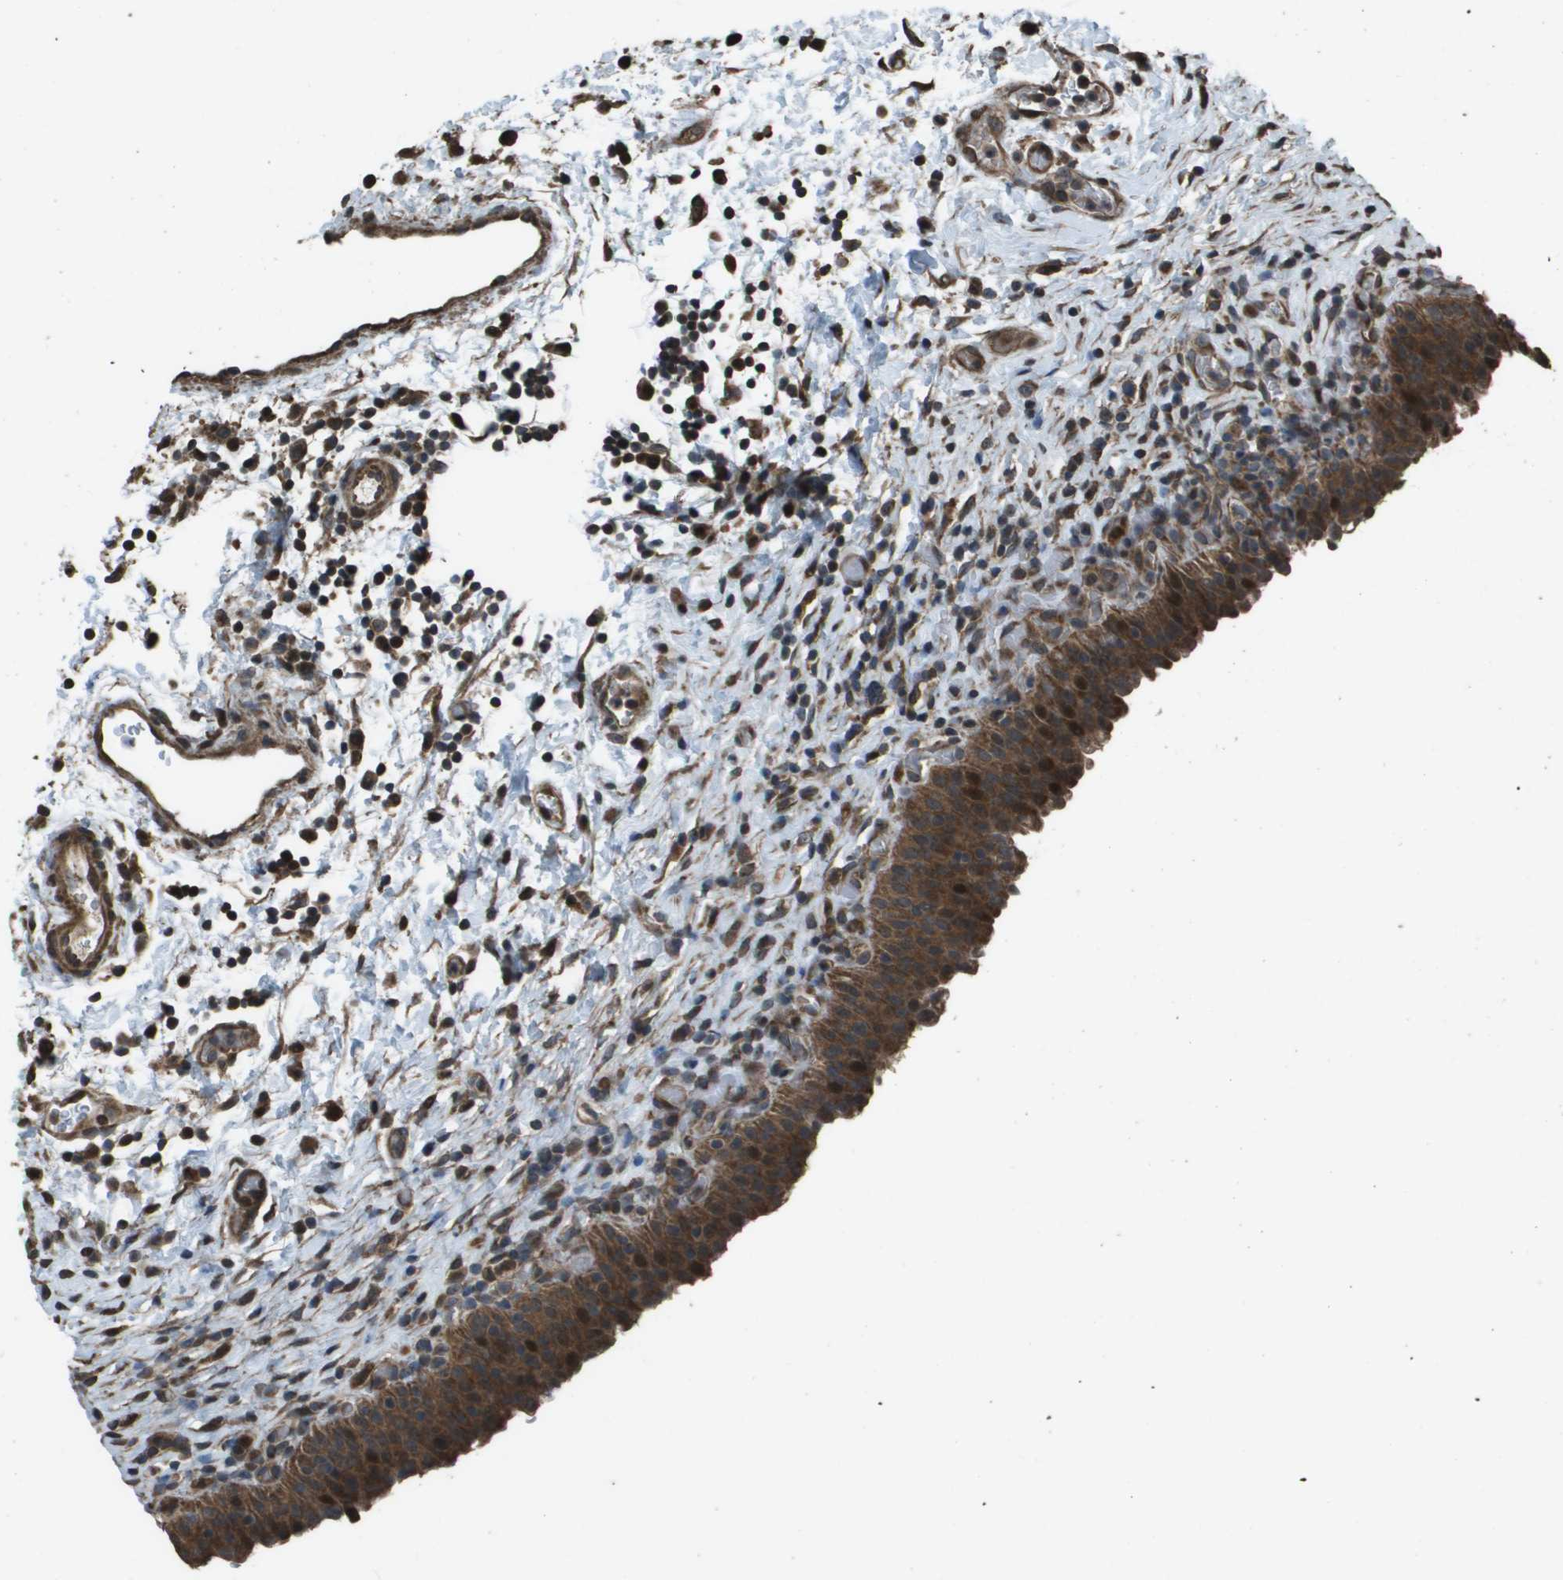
{"staining": {"intensity": "strong", "quantity": ">75%", "location": "cytoplasmic/membranous"}, "tissue": "urinary bladder", "cell_type": "Urothelial cells", "image_type": "normal", "snomed": [{"axis": "morphology", "description": "Normal tissue, NOS"}, {"axis": "topography", "description": "Urinary bladder"}], "caption": "A high amount of strong cytoplasmic/membranous positivity is present in approximately >75% of urothelial cells in unremarkable urinary bladder. (Stains: DAB in brown, nuclei in blue, Microscopy: brightfield microscopy at high magnification).", "gene": "FIG4", "patient": {"sex": "male", "age": 51}}